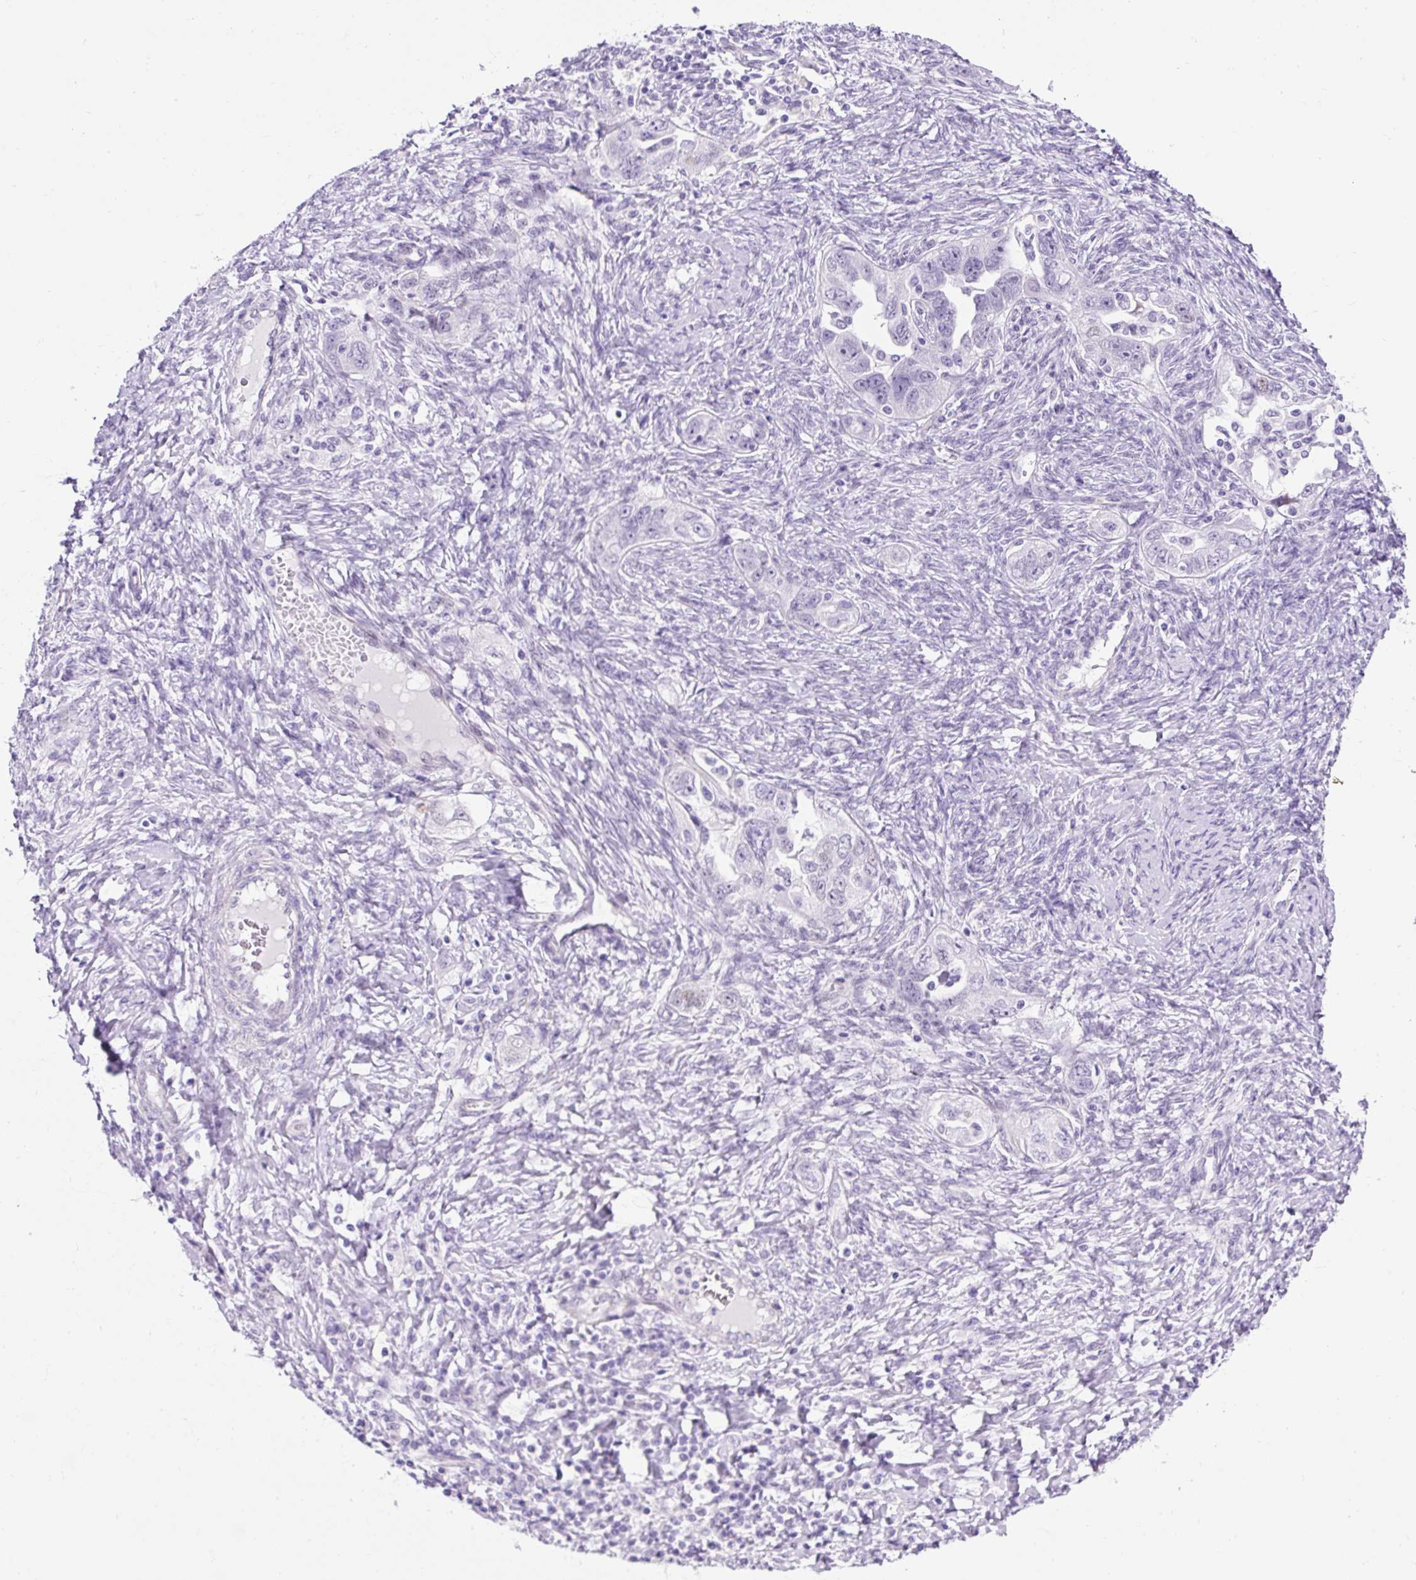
{"staining": {"intensity": "negative", "quantity": "none", "location": "none"}, "tissue": "ovarian cancer", "cell_type": "Tumor cells", "image_type": "cancer", "snomed": [{"axis": "morphology", "description": "Carcinoma, NOS"}, {"axis": "morphology", "description": "Cystadenocarcinoma, serous, NOS"}, {"axis": "topography", "description": "Ovary"}], "caption": "This is an IHC histopathology image of serous cystadenocarcinoma (ovarian). There is no staining in tumor cells.", "gene": "KRT12", "patient": {"sex": "female", "age": 69}}